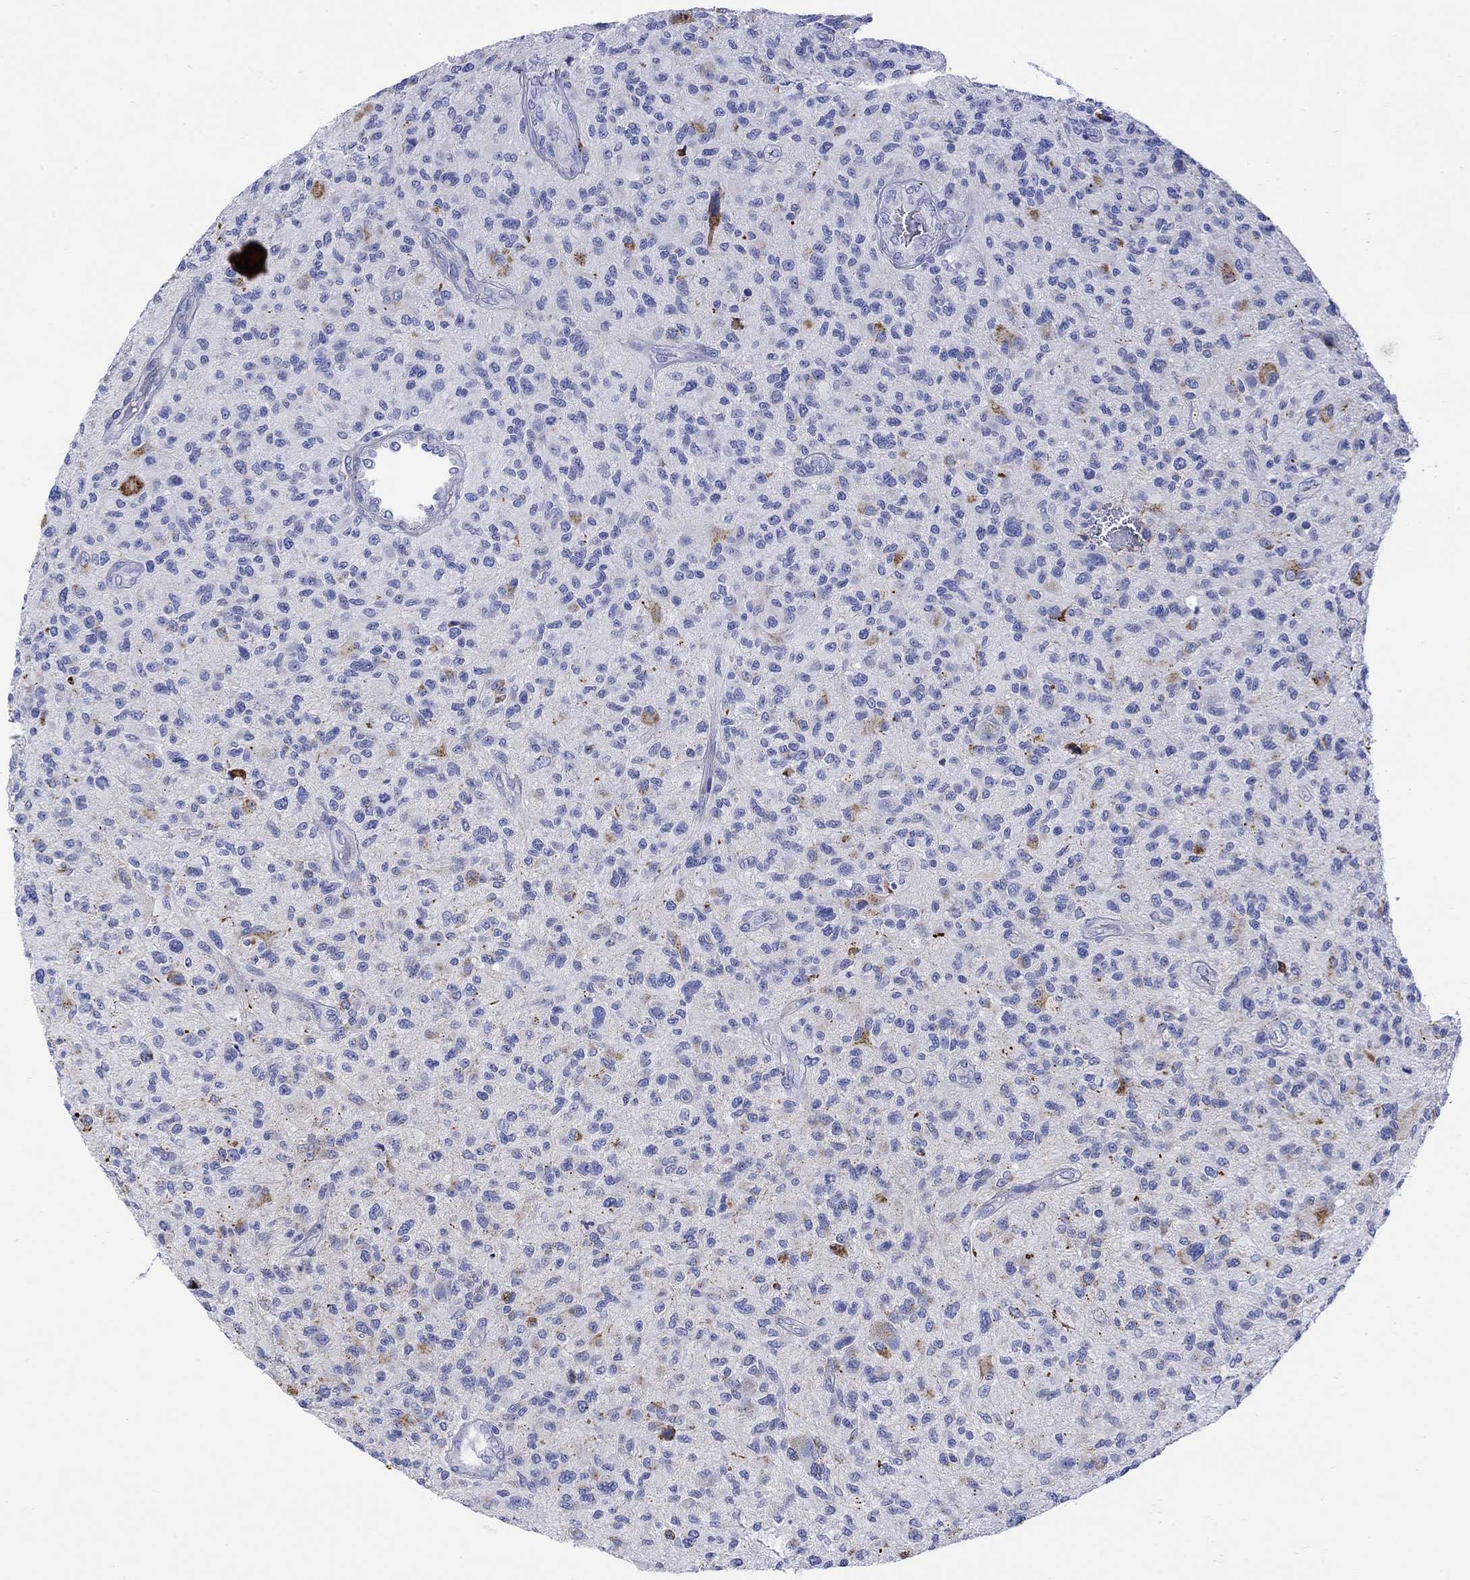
{"staining": {"intensity": "moderate", "quantity": "<25%", "location": "cytoplasmic/membranous"}, "tissue": "glioma", "cell_type": "Tumor cells", "image_type": "cancer", "snomed": [{"axis": "morphology", "description": "Glioma, malignant, High grade"}, {"axis": "topography", "description": "Brain"}], "caption": "Glioma stained with DAB immunohistochemistry displays low levels of moderate cytoplasmic/membranous positivity in about <25% of tumor cells. Nuclei are stained in blue.", "gene": "ANKMY1", "patient": {"sex": "male", "age": 47}}